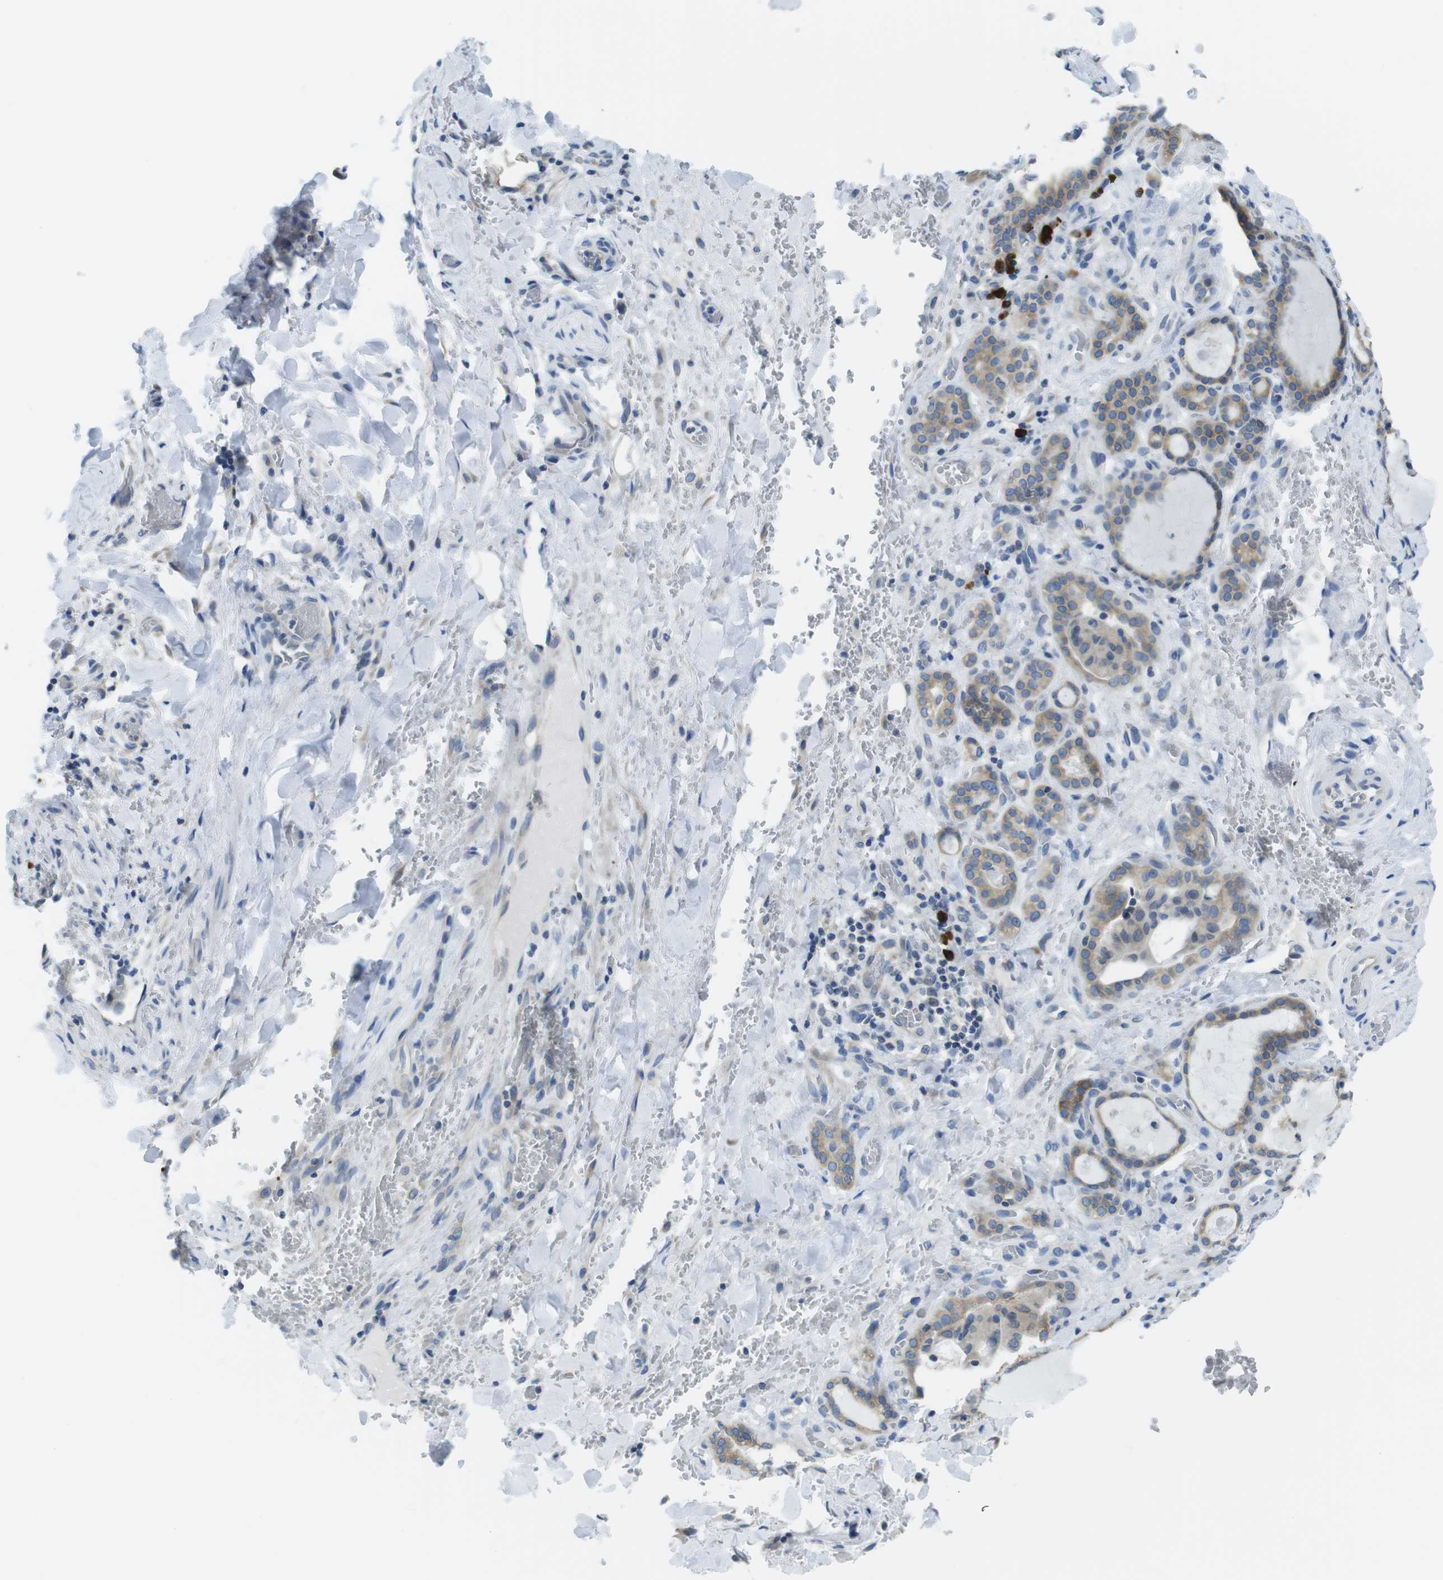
{"staining": {"intensity": "moderate", "quantity": ">75%", "location": "cytoplasmic/membranous"}, "tissue": "thyroid gland", "cell_type": "Glandular cells", "image_type": "normal", "snomed": [{"axis": "morphology", "description": "Normal tissue, NOS"}, {"axis": "topography", "description": "Thyroid gland"}], "caption": "IHC of normal human thyroid gland demonstrates medium levels of moderate cytoplasmic/membranous staining in approximately >75% of glandular cells. The protein of interest is stained brown, and the nuclei are stained in blue (DAB (3,3'-diaminobenzidine) IHC with brightfield microscopy, high magnification).", "gene": "CLPTM1L", "patient": {"sex": "male", "age": 61}}